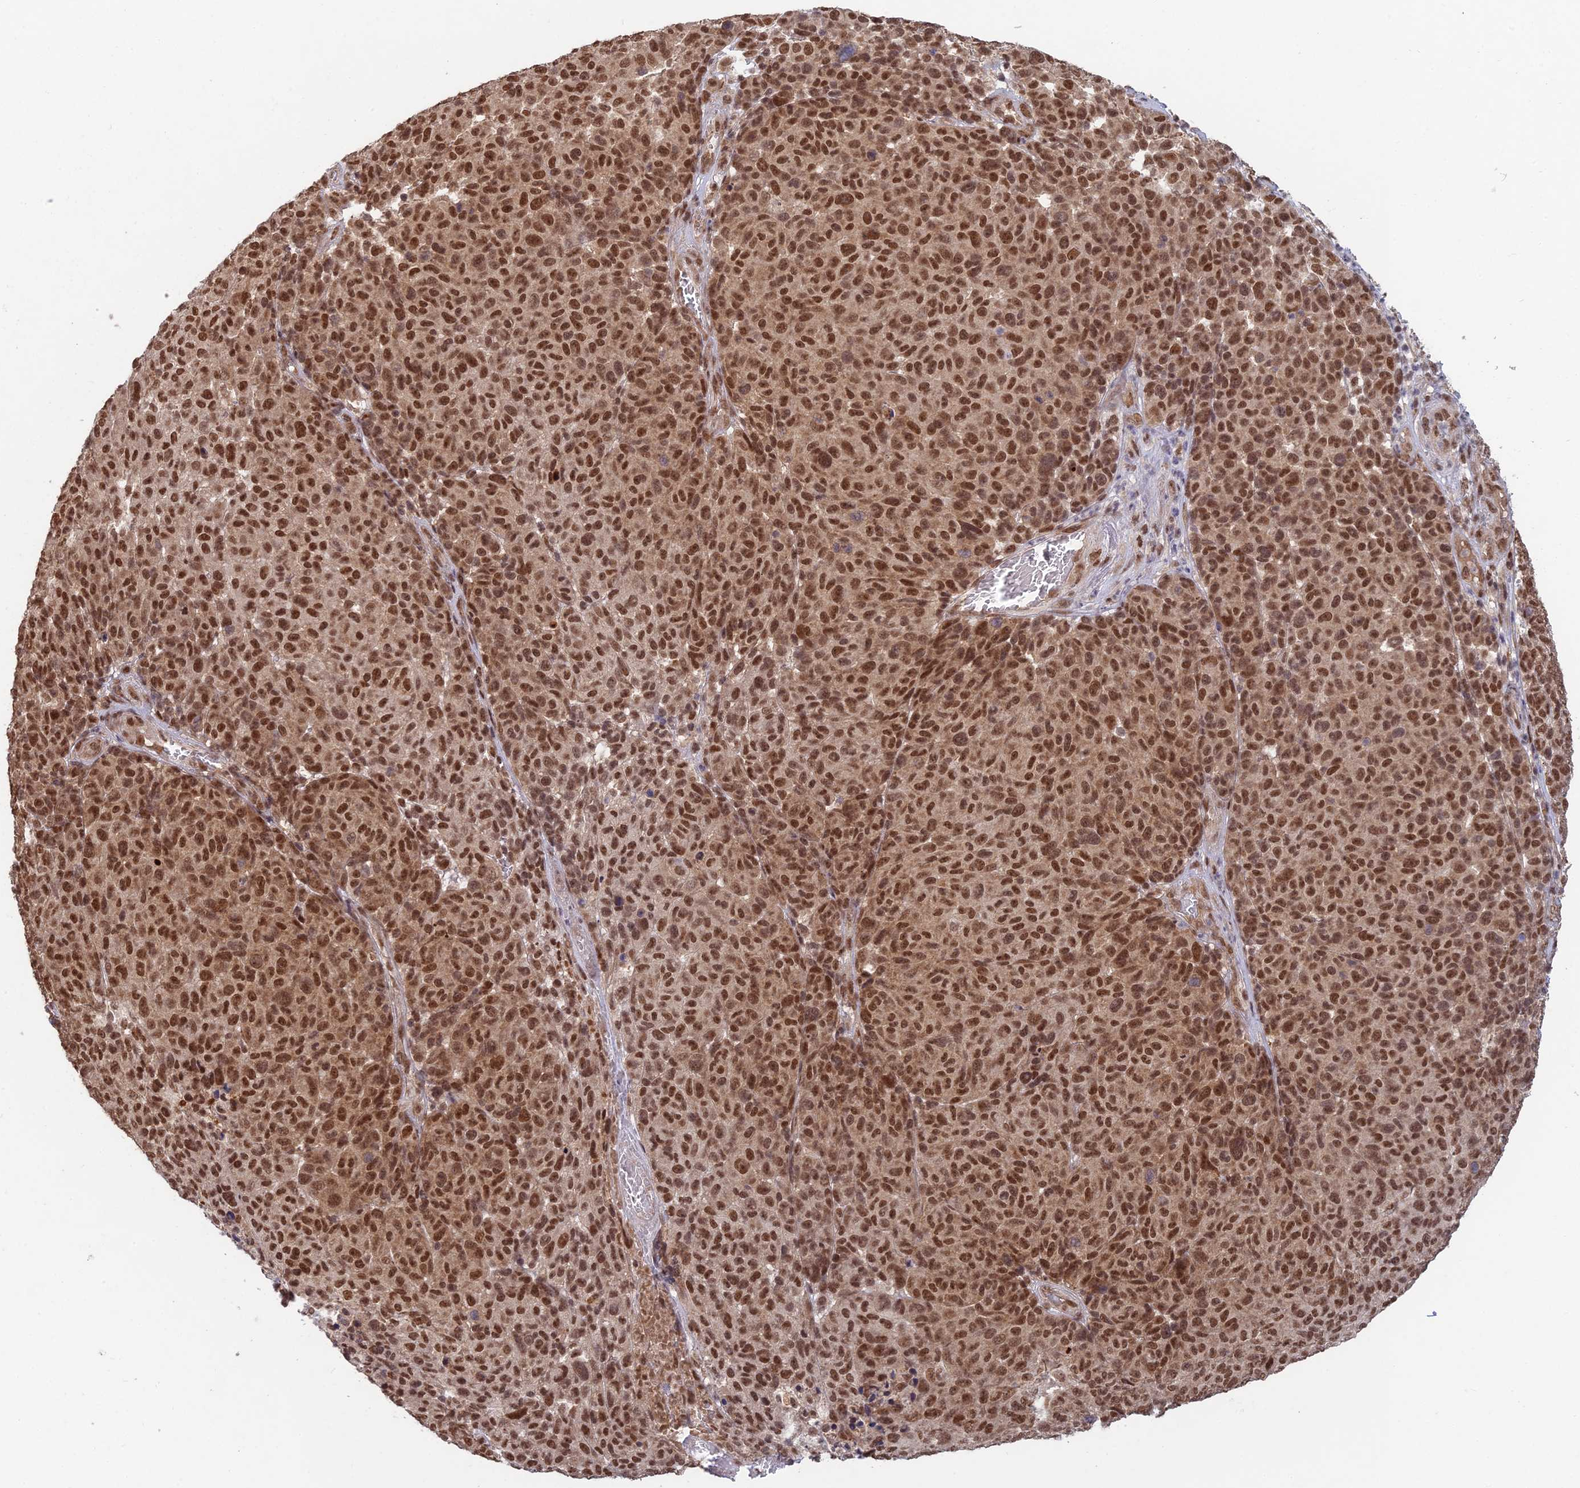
{"staining": {"intensity": "moderate", "quantity": ">75%", "location": "nuclear"}, "tissue": "melanoma", "cell_type": "Tumor cells", "image_type": "cancer", "snomed": [{"axis": "morphology", "description": "Malignant melanoma, NOS"}, {"axis": "topography", "description": "Skin"}], "caption": "Immunohistochemistry micrograph of human malignant melanoma stained for a protein (brown), which reveals medium levels of moderate nuclear staining in approximately >75% of tumor cells.", "gene": "RANBP3", "patient": {"sex": "male", "age": 49}}